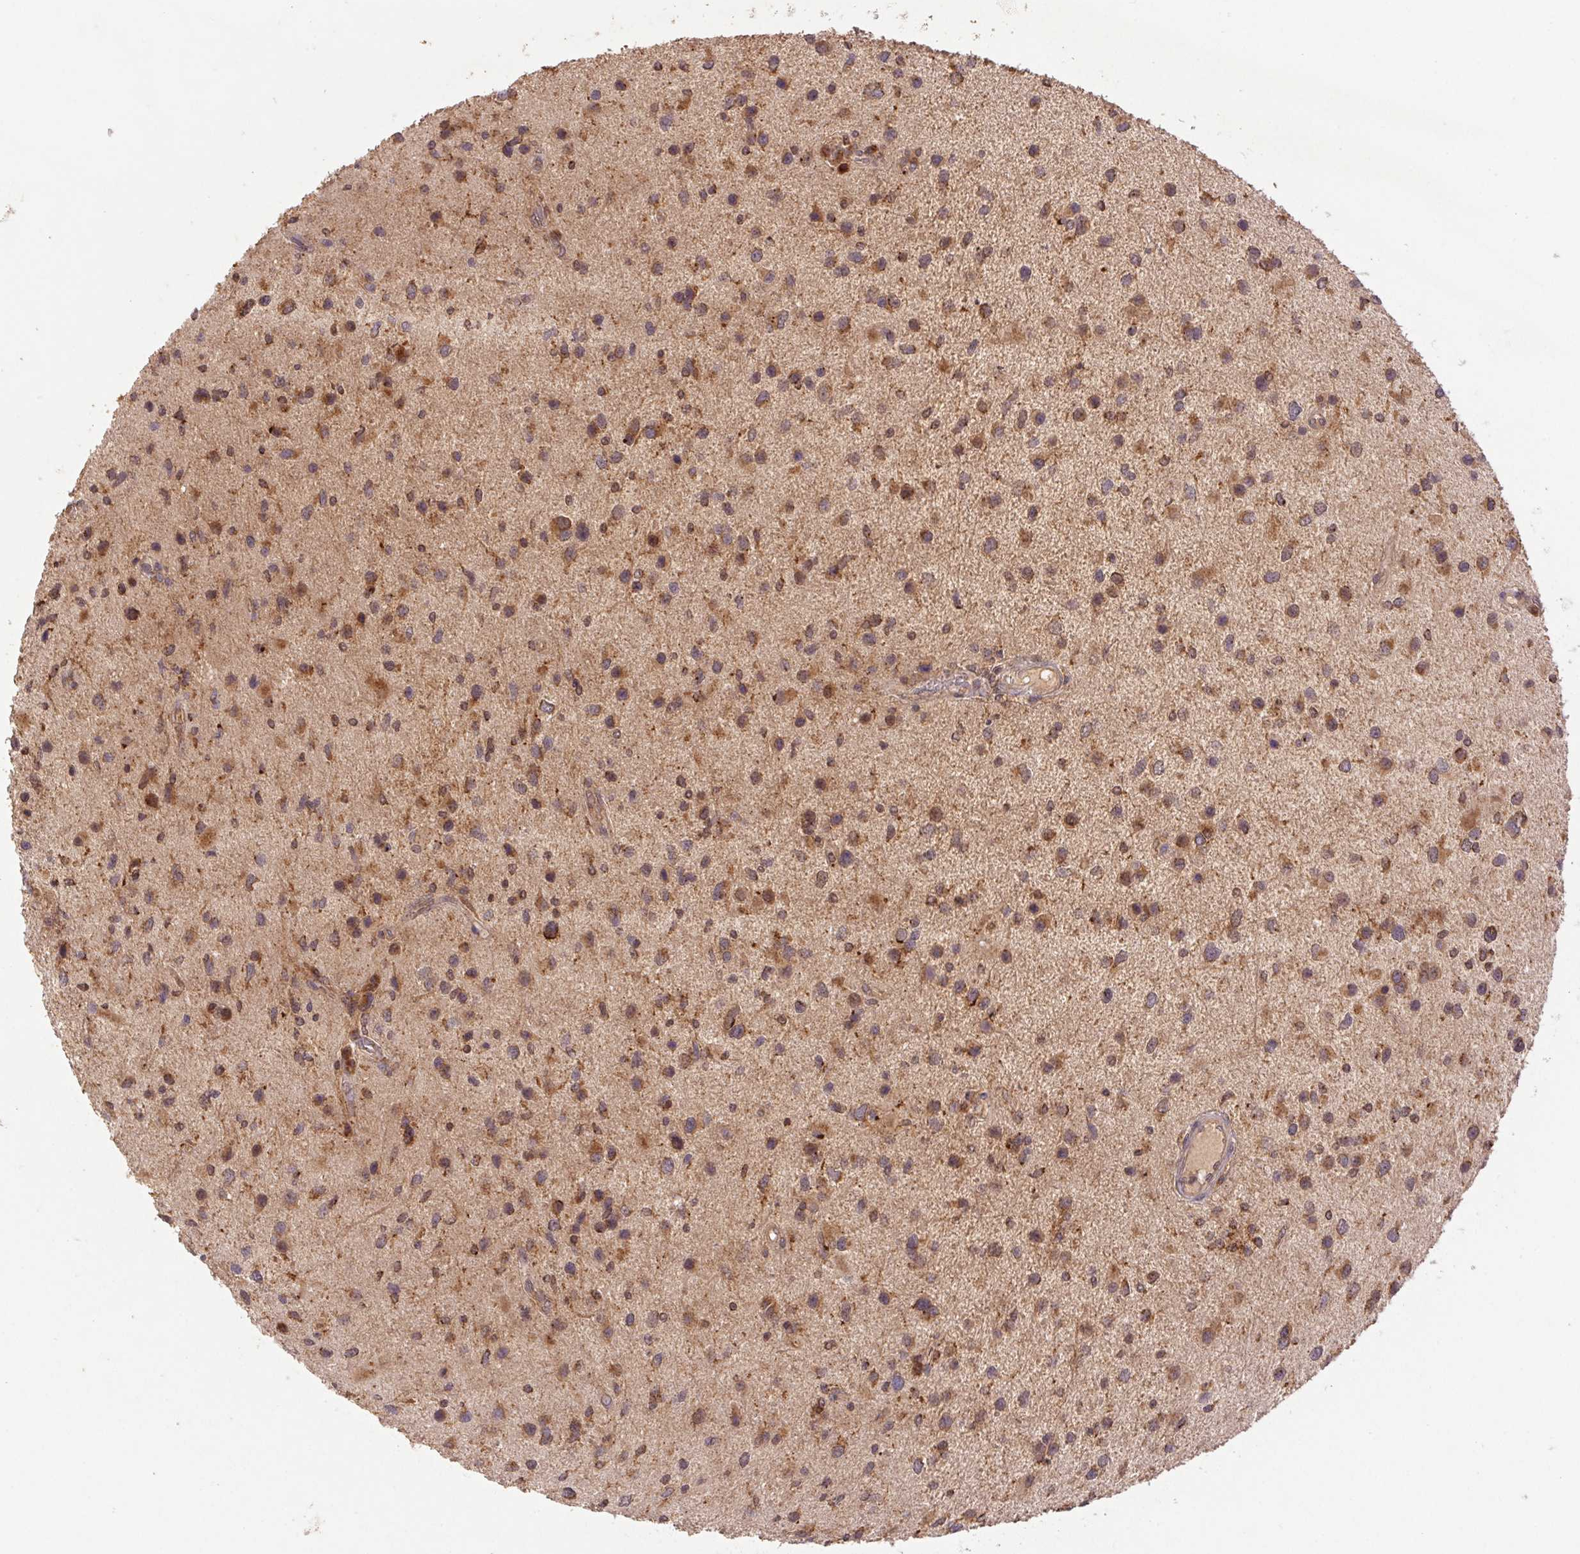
{"staining": {"intensity": "moderate", "quantity": ">75%", "location": "cytoplasmic/membranous"}, "tissue": "glioma", "cell_type": "Tumor cells", "image_type": "cancer", "snomed": [{"axis": "morphology", "description": "Glioma, malignant, Low grade"}, {"axis": "topography", "description": "Brain"}], "caption": "DAB (3,3'-diaminobenzidine) immunohistochemical staining of human glioma displays moderate cytoplasmic/membranous protein positivity in about >75% of tumor cells. The staining is performed using DAB (3,3'-diaminobenzidine) brown chromogen to label protein expression. The nuclei are counter-stained blue using hematoxylin.", "gene": "MTHFD1", "patient": {"sex": "female", "age": 32}}